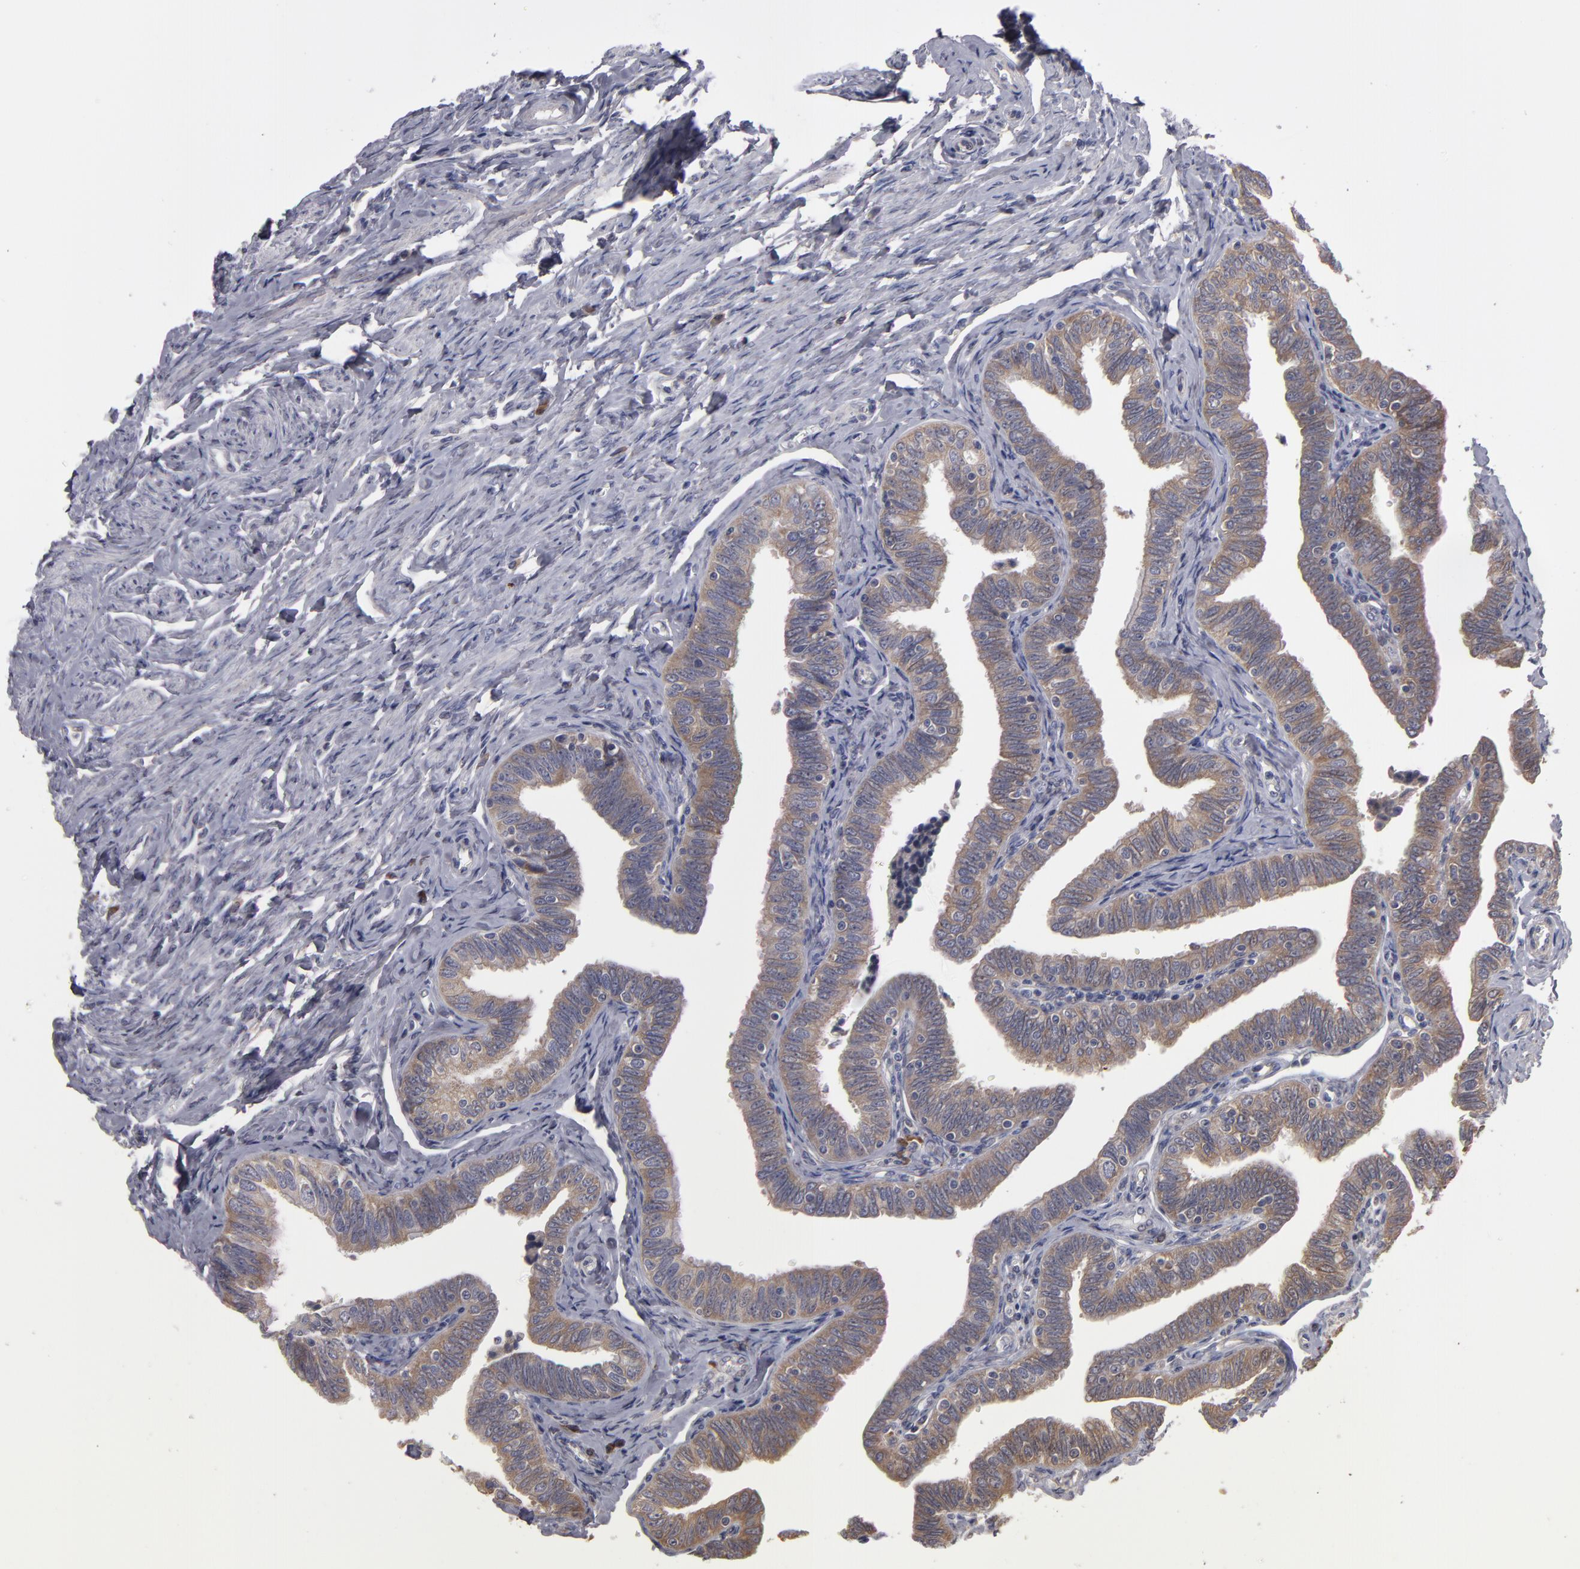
{"staining": {"intensity": "moderate", "quantity": ">75%", "location": "cytoplasmic/membranous"}, "tissue": "fallopian tube", "cell_type": "Glandular cells", "image_type": "normal", "snomed": [{"axis": "morphology", "description": "Normal tissue, NOS"}, {"axis": "topography", "description": "Fallopian tube"}, {"axis": "topography", "description": "Ovary"}], "caption": "Immunohistochemistry (IHC) of normal human fallopian tube demonstrates medium levels of moderate cytoplasmic/membranous staining in about >75% of glandular cells.", "gene": "SND1", "patient": {"sex": "female", "age": 69}}